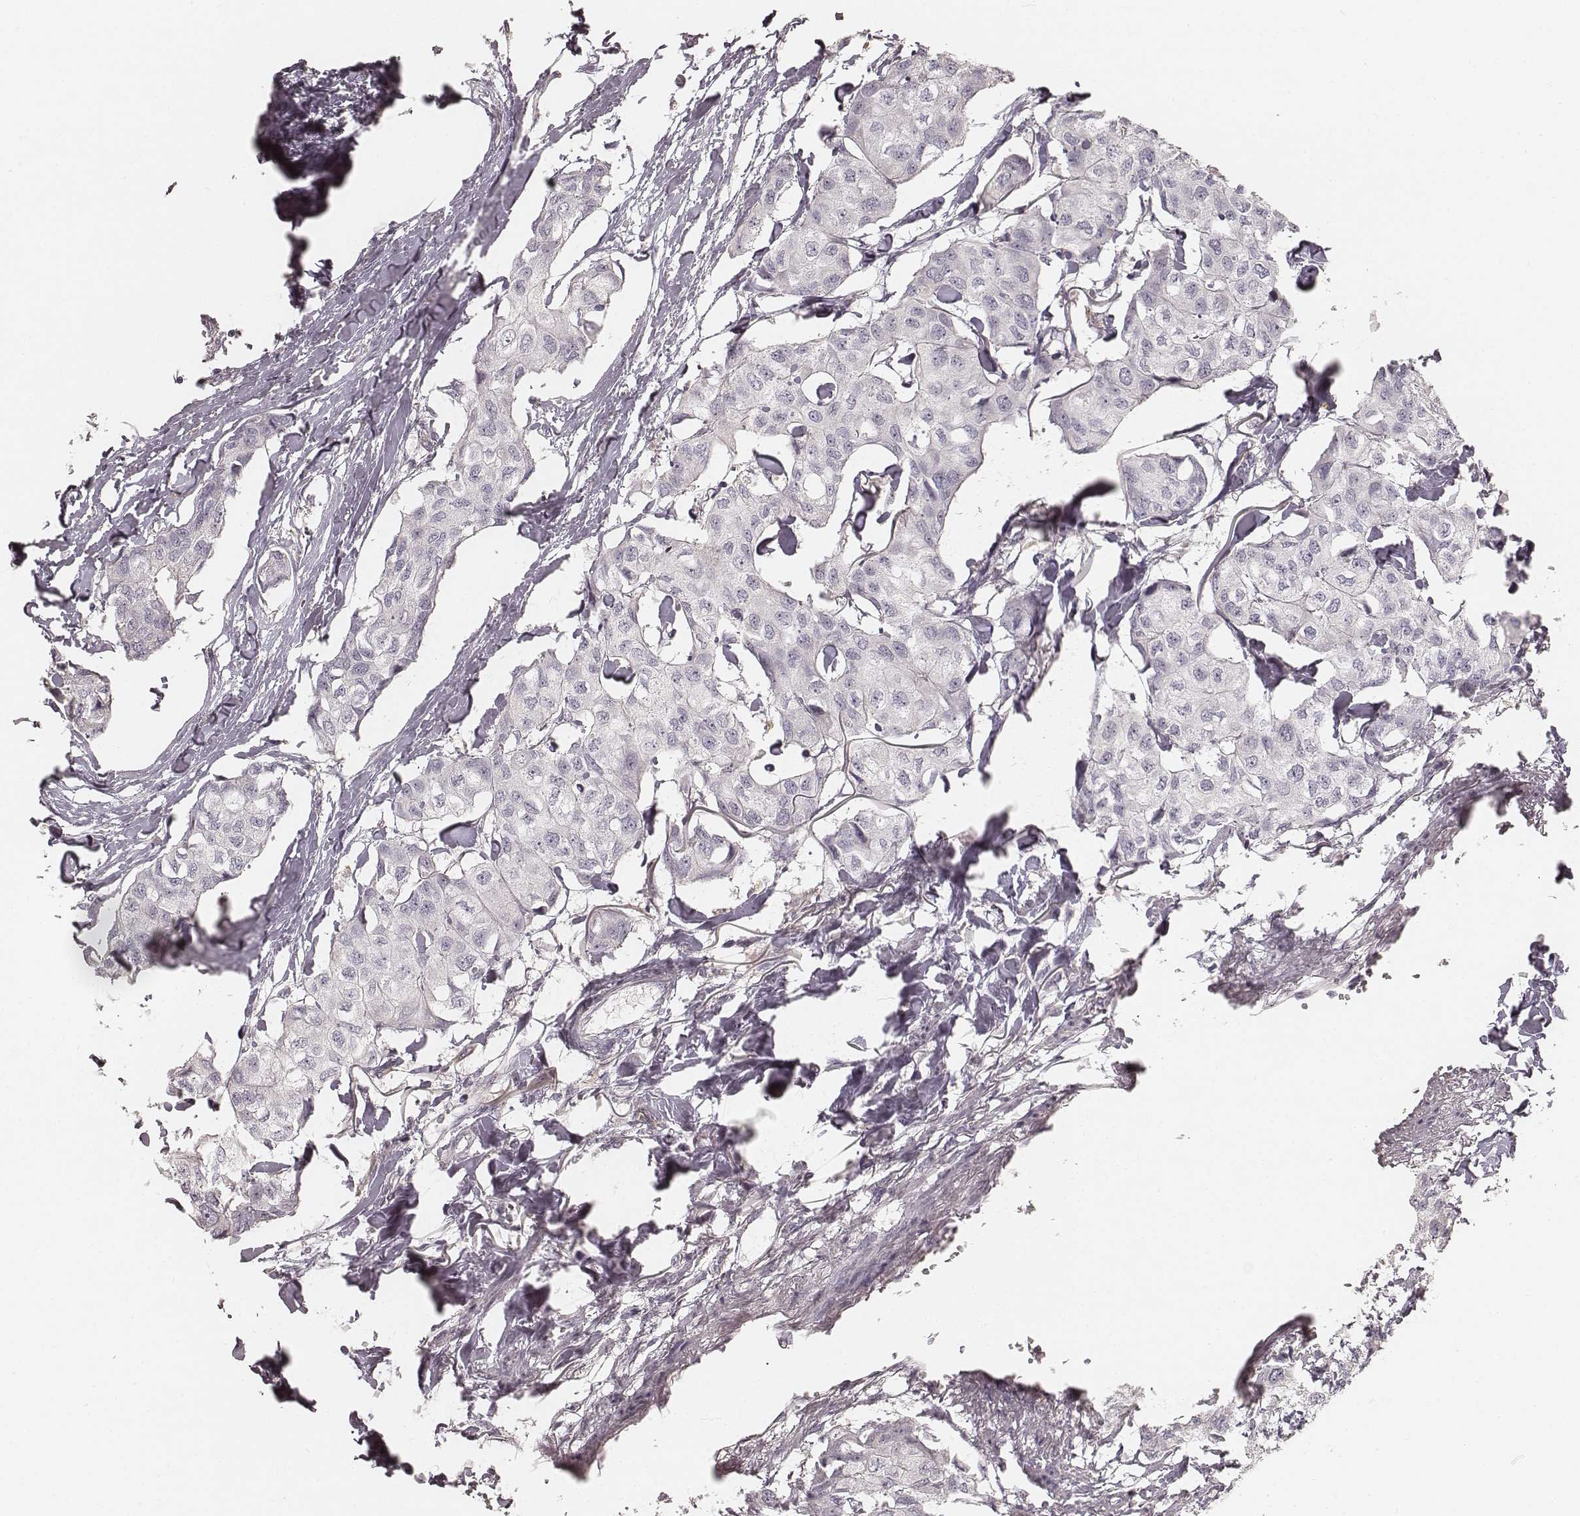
{"staining": {"intensity": "negative", "quantity": "none", "location": "none"}, "tissue": "breast cancer", "cell_type": "Tumor cells", "image_type": "cancer", "snomed": [{"axis": "morphology", "description": "Duct carcinoma"}, {"axis": "topography", "description": "Breast"}], "caption": "Tumor cells are negative for protein expression in human breast cancer (invasive ductal carcinoma).", "gene": "FMNL2", "patient": {"sex": "female", "age": 80}}